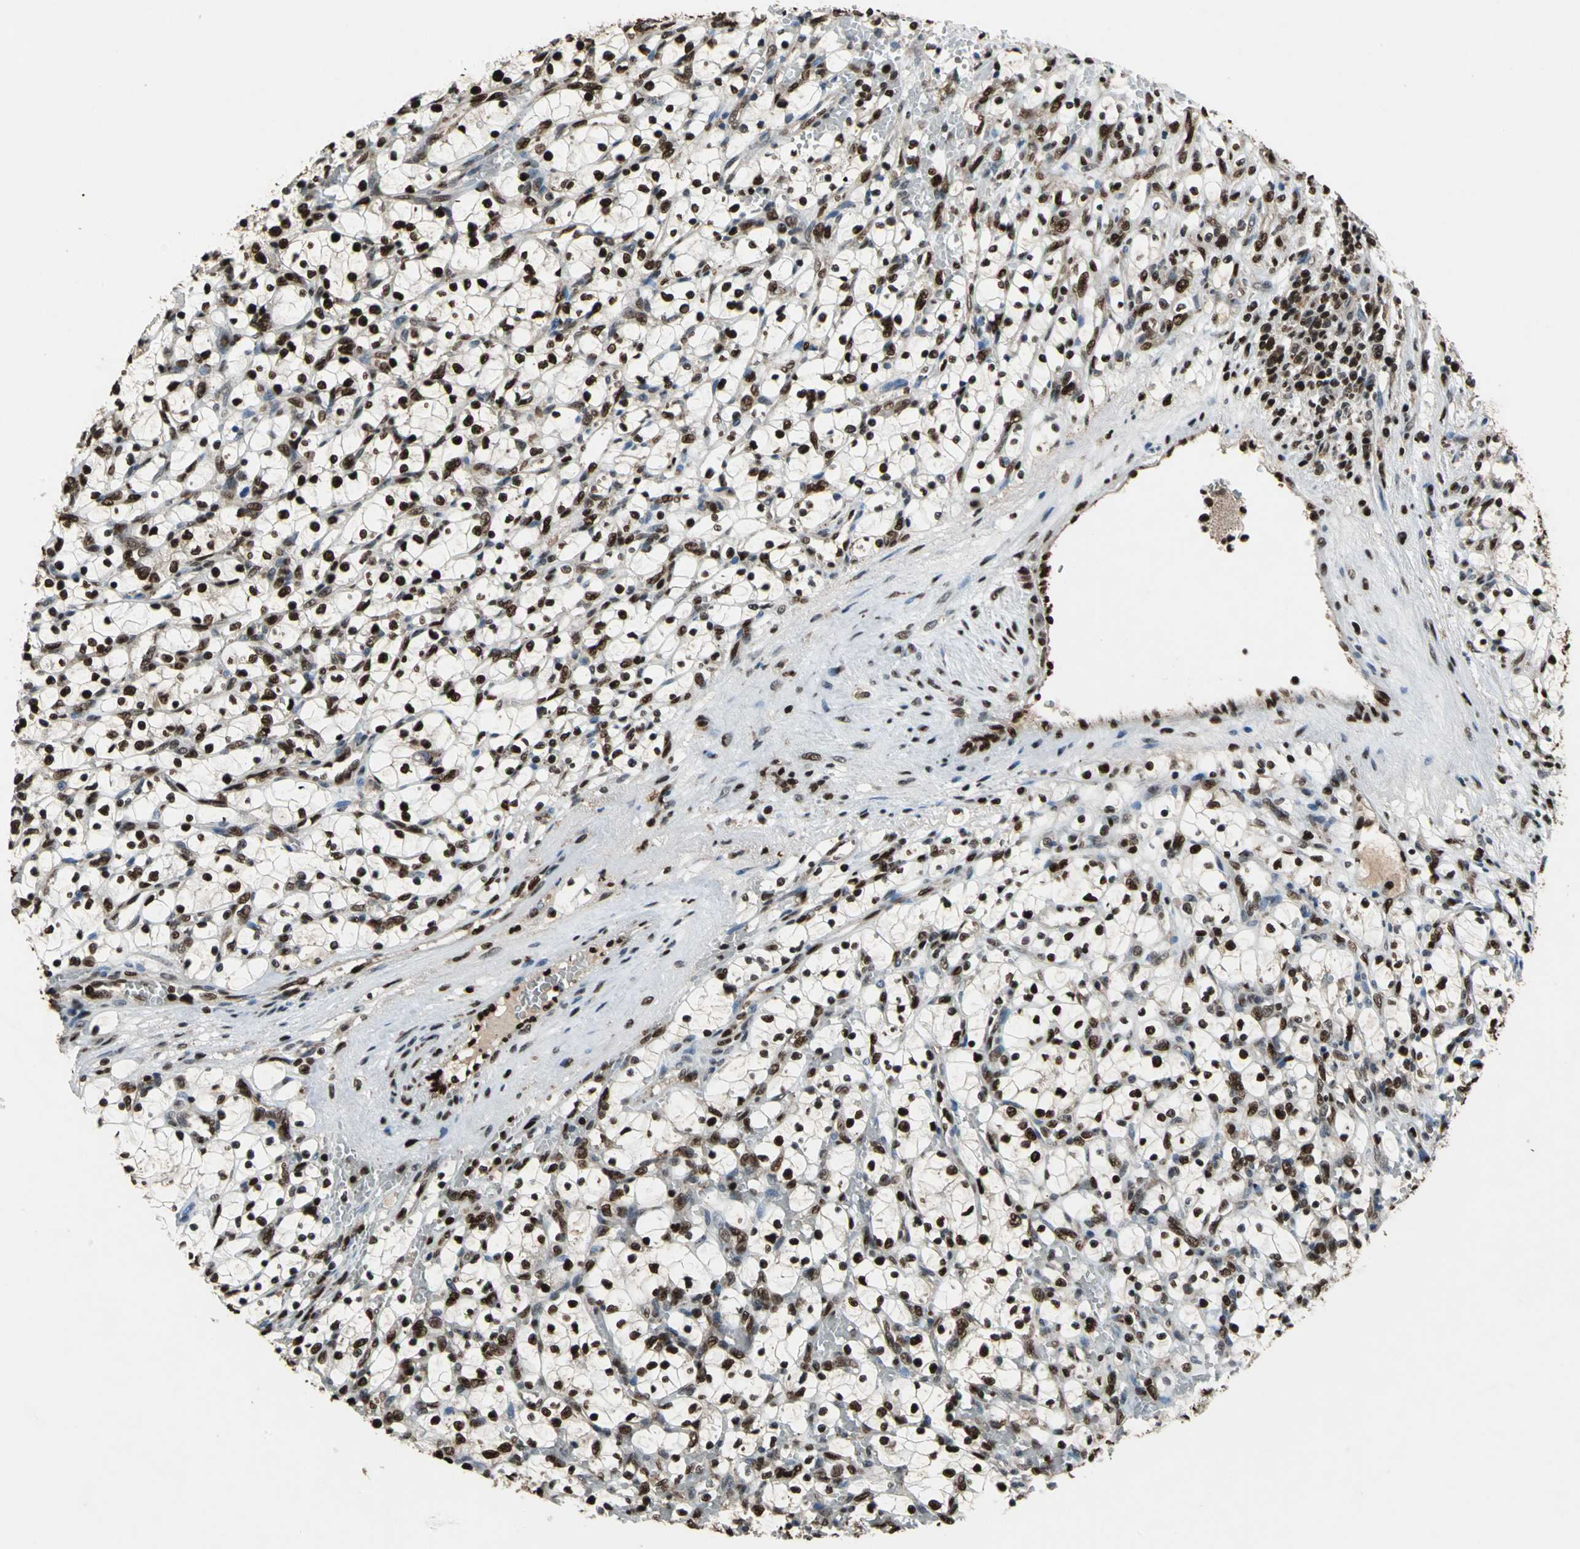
{"staining": {"intensity": "strong", "quantity": ">75%", "location": "nuclear"}, "tissue": "renal cancer", "cell_type": "Tumor cells", "image_type": "cancer", "snomed": [{"axis": "morphology", "description": "Adenocarcinoma, NOS"}, {"axis": "topography", "description": "Kidney"}], "caption": "Renal cancer (adenocarcinoma) tissue reveals strong nuclear positivity in approximately >75% of tumor cells", "gene": "ANP32A", "patient": {"sex": "female", "age": 69}}